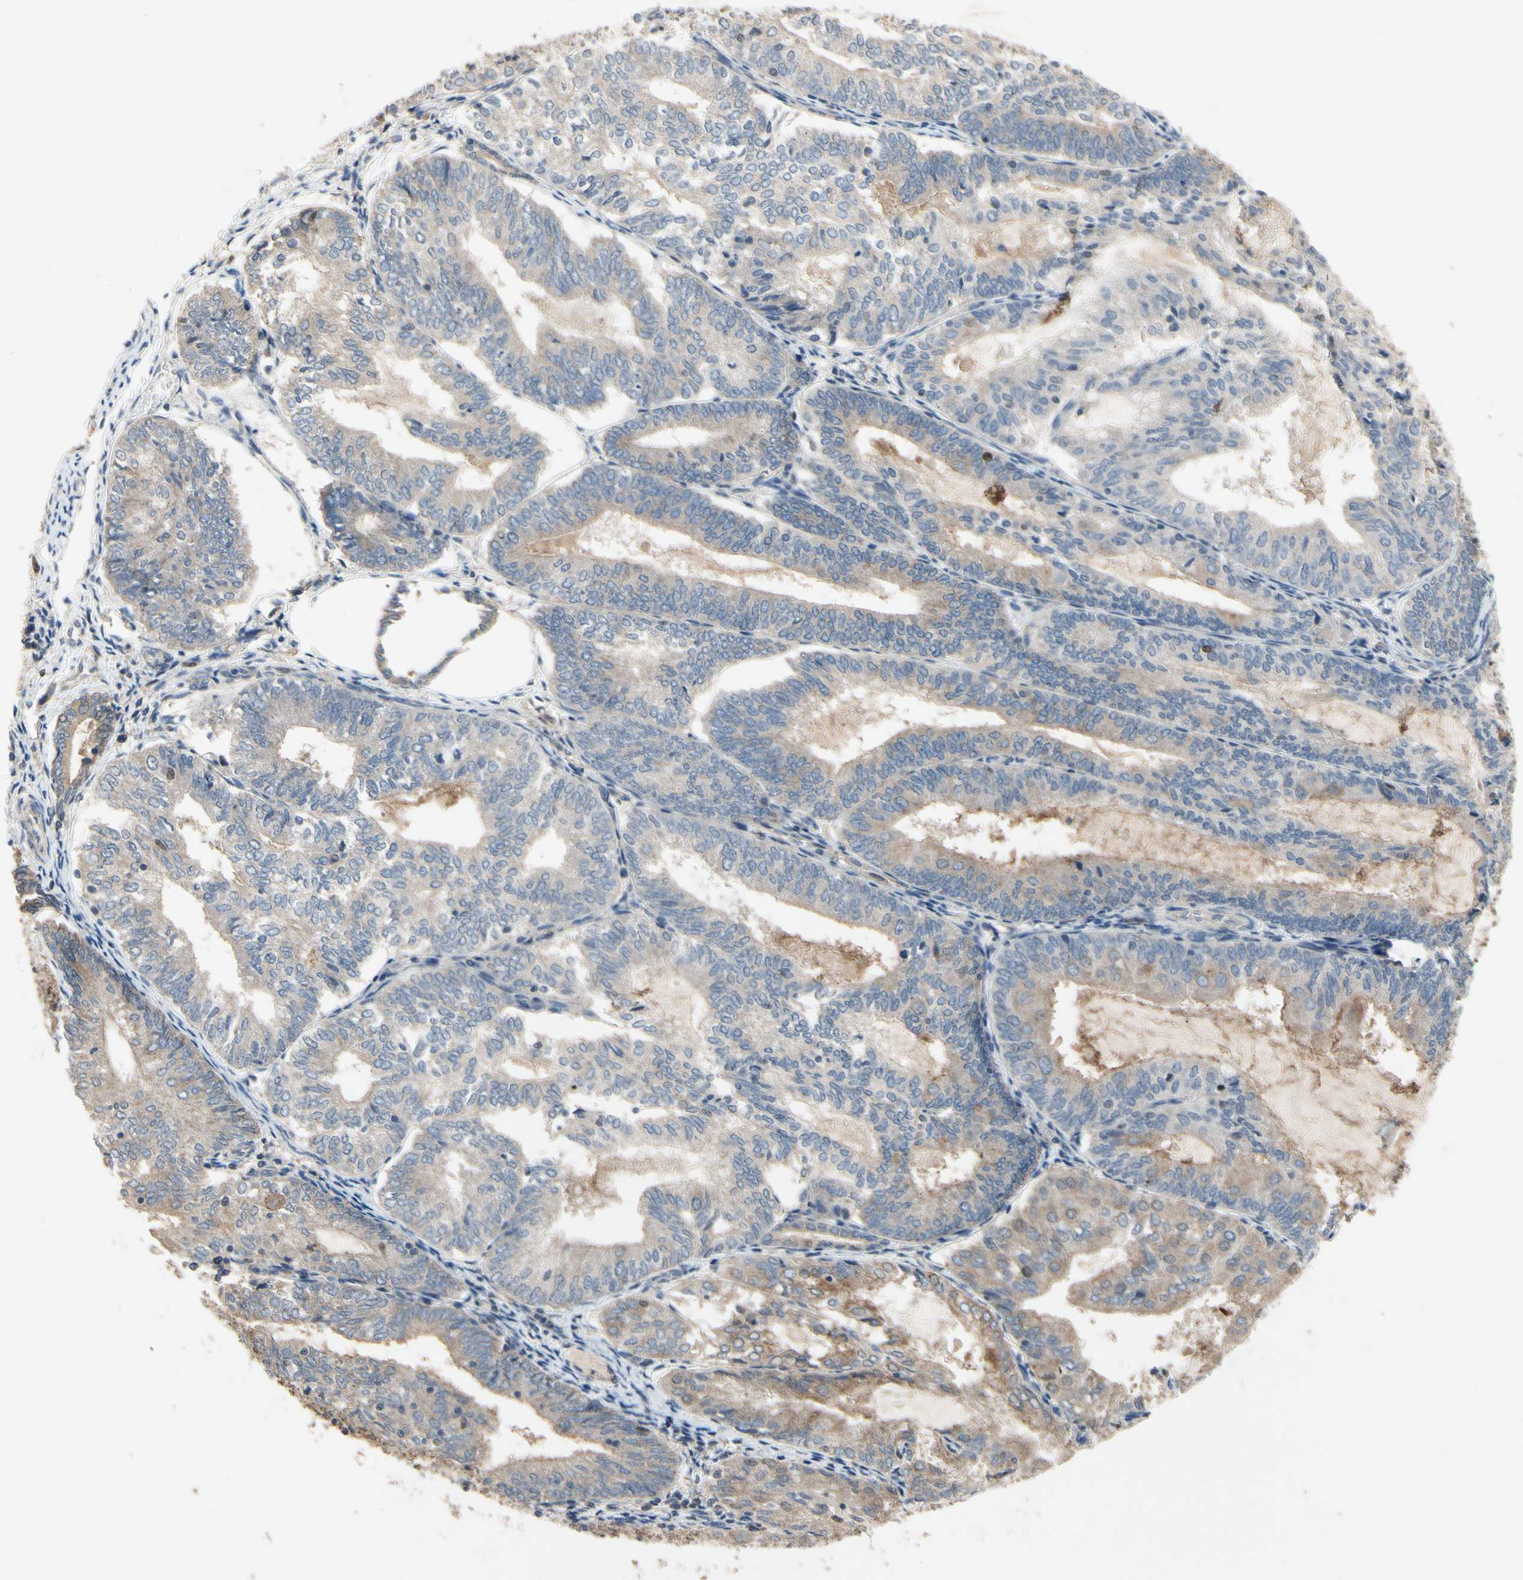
{"staining": {"intensity": "moderate", "quantity": "<25%", "location": "cytoplasmic/membranous"}, "tissue": "endometrial cancer", "cell_type": "Tumor cells", "image_type": "cancer", "snomed": [{"axis": "morphology", "description": "Adenocarcinoma, NOS"}, {"axis": "topography", "description": "Endometrium"}], "caption": "Brown immunohistochemical staining in endometrial adenocarcinoma shows moderate cytoplasmic/membranous expression in approximately <25% of tumor cells. (DAB (3,3'-diaminobenzidine) IHC, brown staining for protein, blue staining for nuclei).", "gene": "CGREF1", "patient": {"sex": "female", "age": 81}}